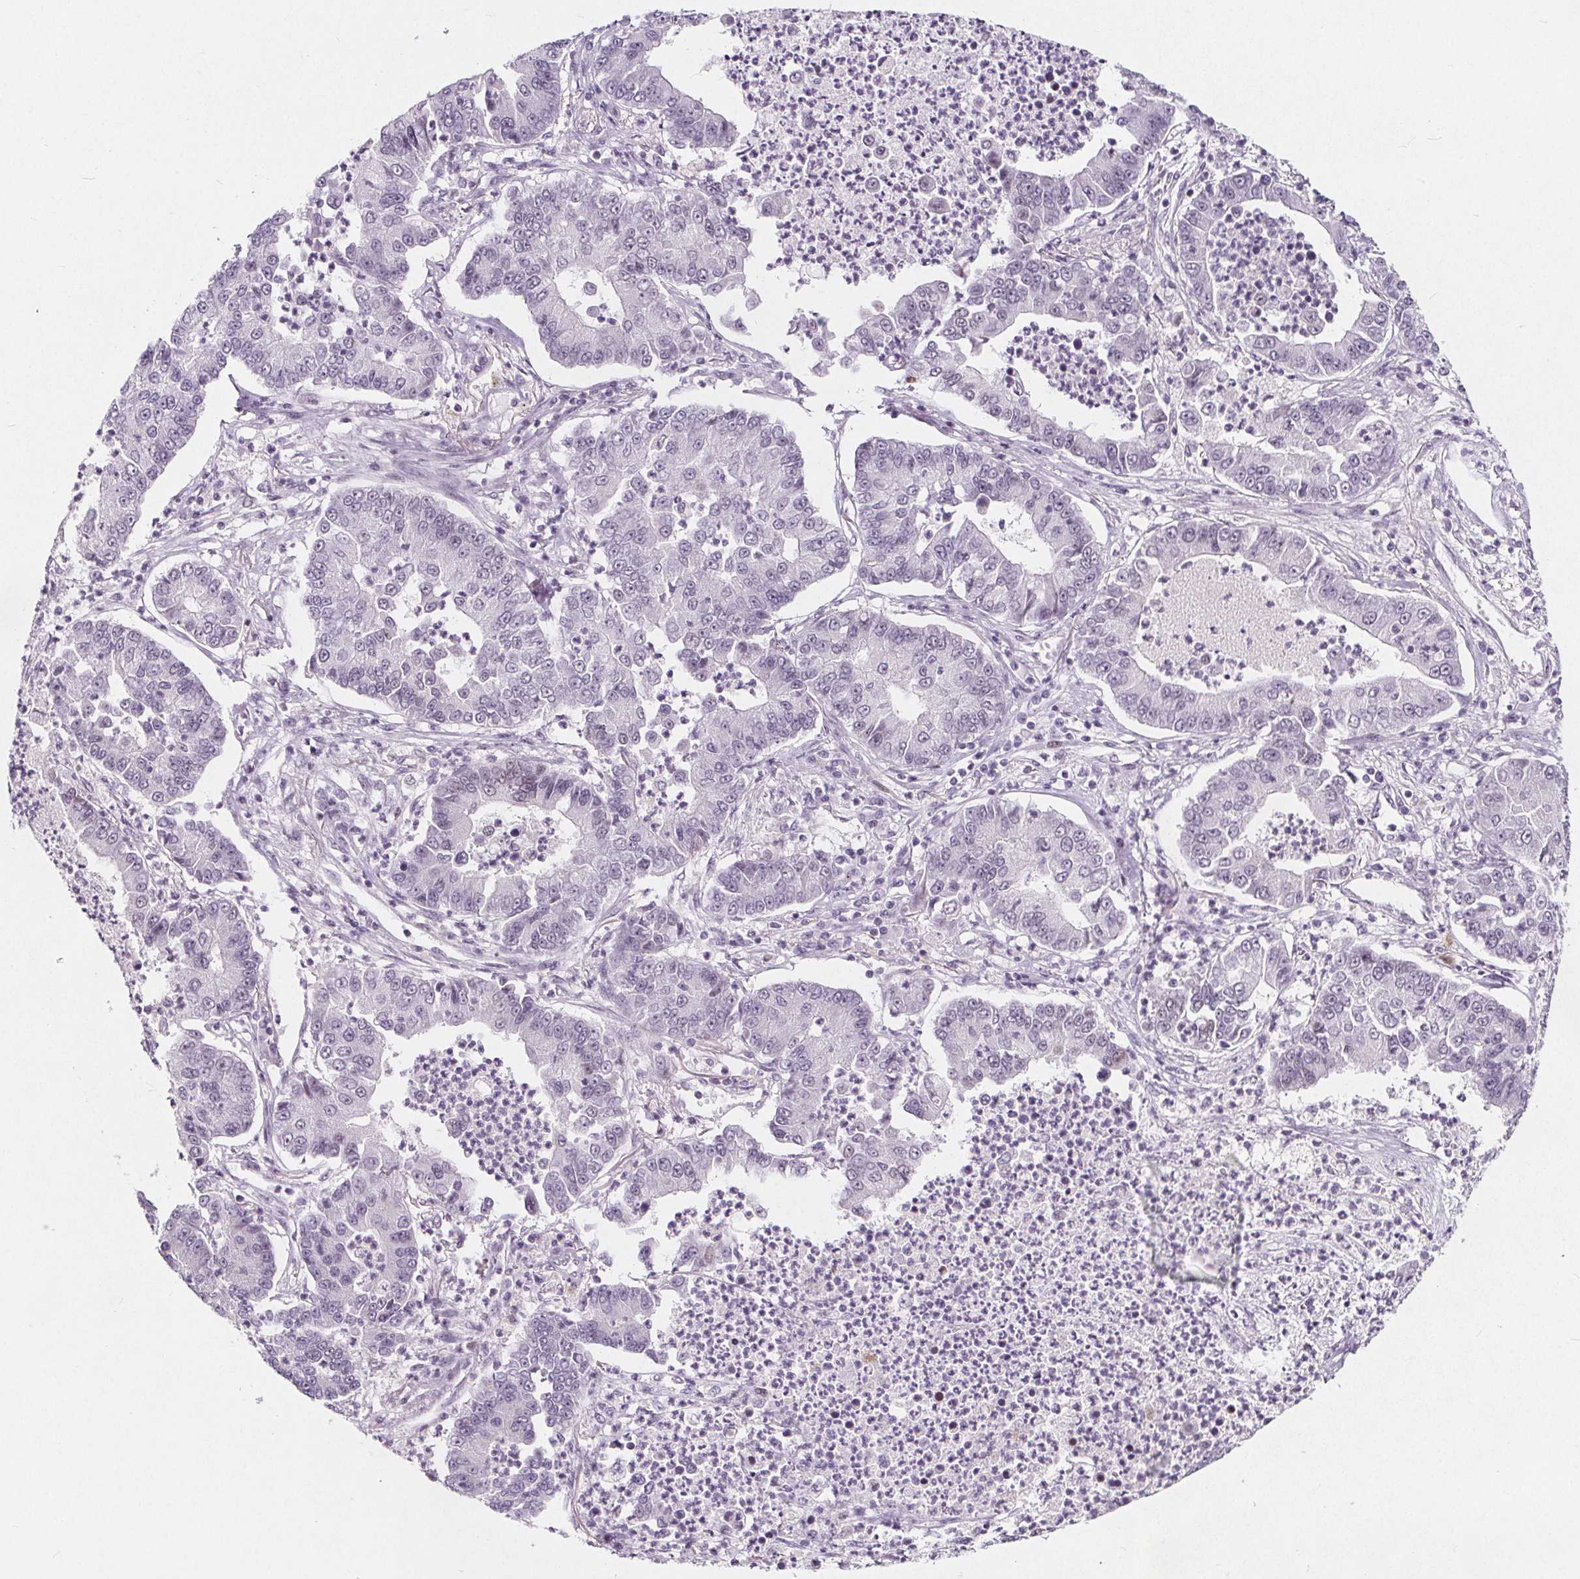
{"staining": {"intensity": "negative", "quantity": "none", "location": "none"}, "tissue": "lung cancer", "cell_type": "Tumor cells", "image_type": "cancer", "snomed": [{"axis": "morphology", "description": "Adenocarcinoma, NOS"}, {"axis": "topography", "description": "Lung"}], "caption": "The IHC photomicrograph has no significant positivity in tumor cells of lung cancer (adenocarcinoma) tissue.", "gene": "TAF6L", "patient": {"sex": "female", "age": 57}}